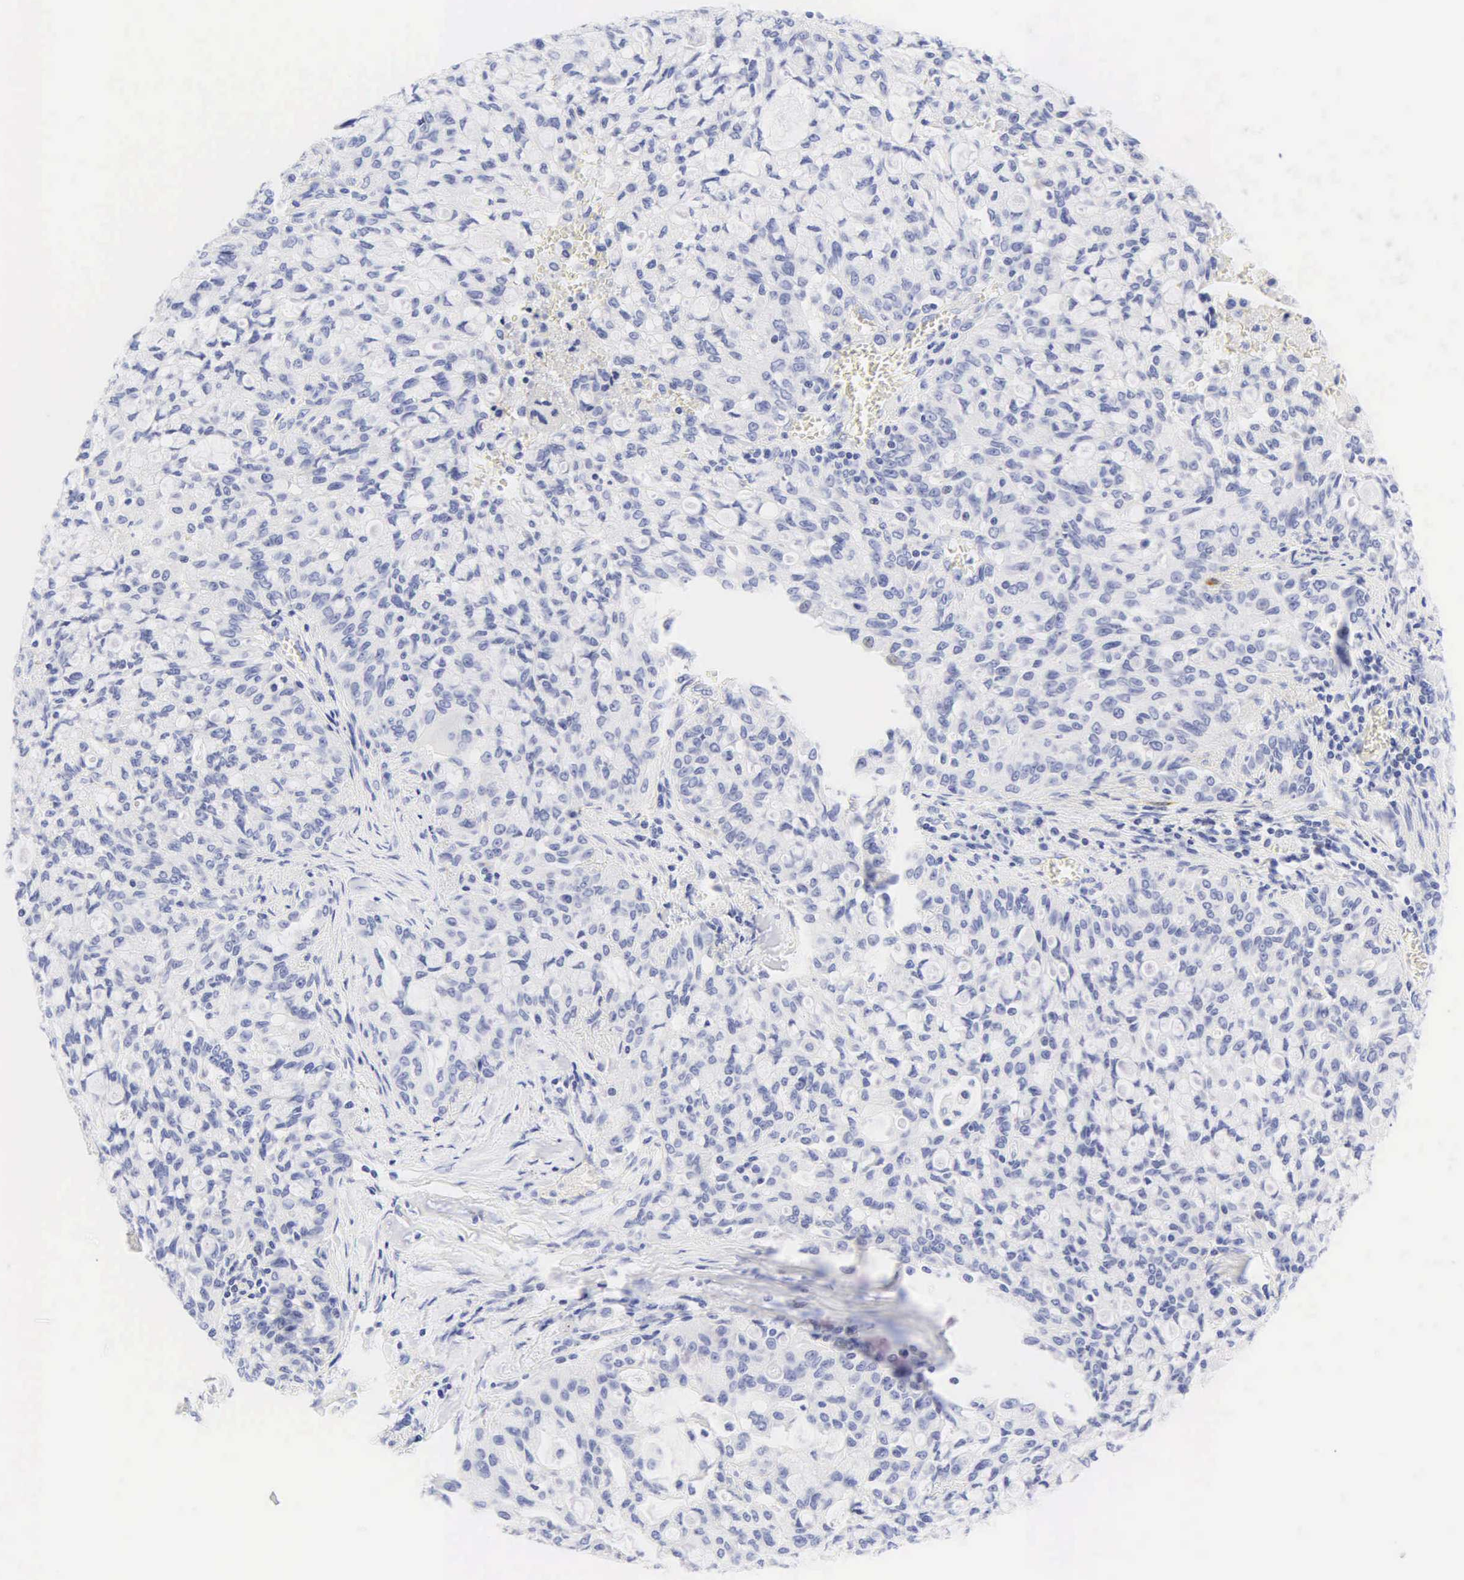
{"staining": {"intensity": "negative", "quantity": "none", "location": "none"}, "tissue": "lung cancer", "cell_type": "Tumor cells", "image_type": "cancer", "snomed": [{"axis": "morphology", "description": "Adenocarcinoma, NOS"}, {"axis": "topography", "description": "Lung"}], "caption": "DAB immunohistochemical staining of human lung cancer (adenocarcinoma) displays no significant staining in tumor cells.", "gene": "DES", "patient": {"sex": "female", "age": 44}}